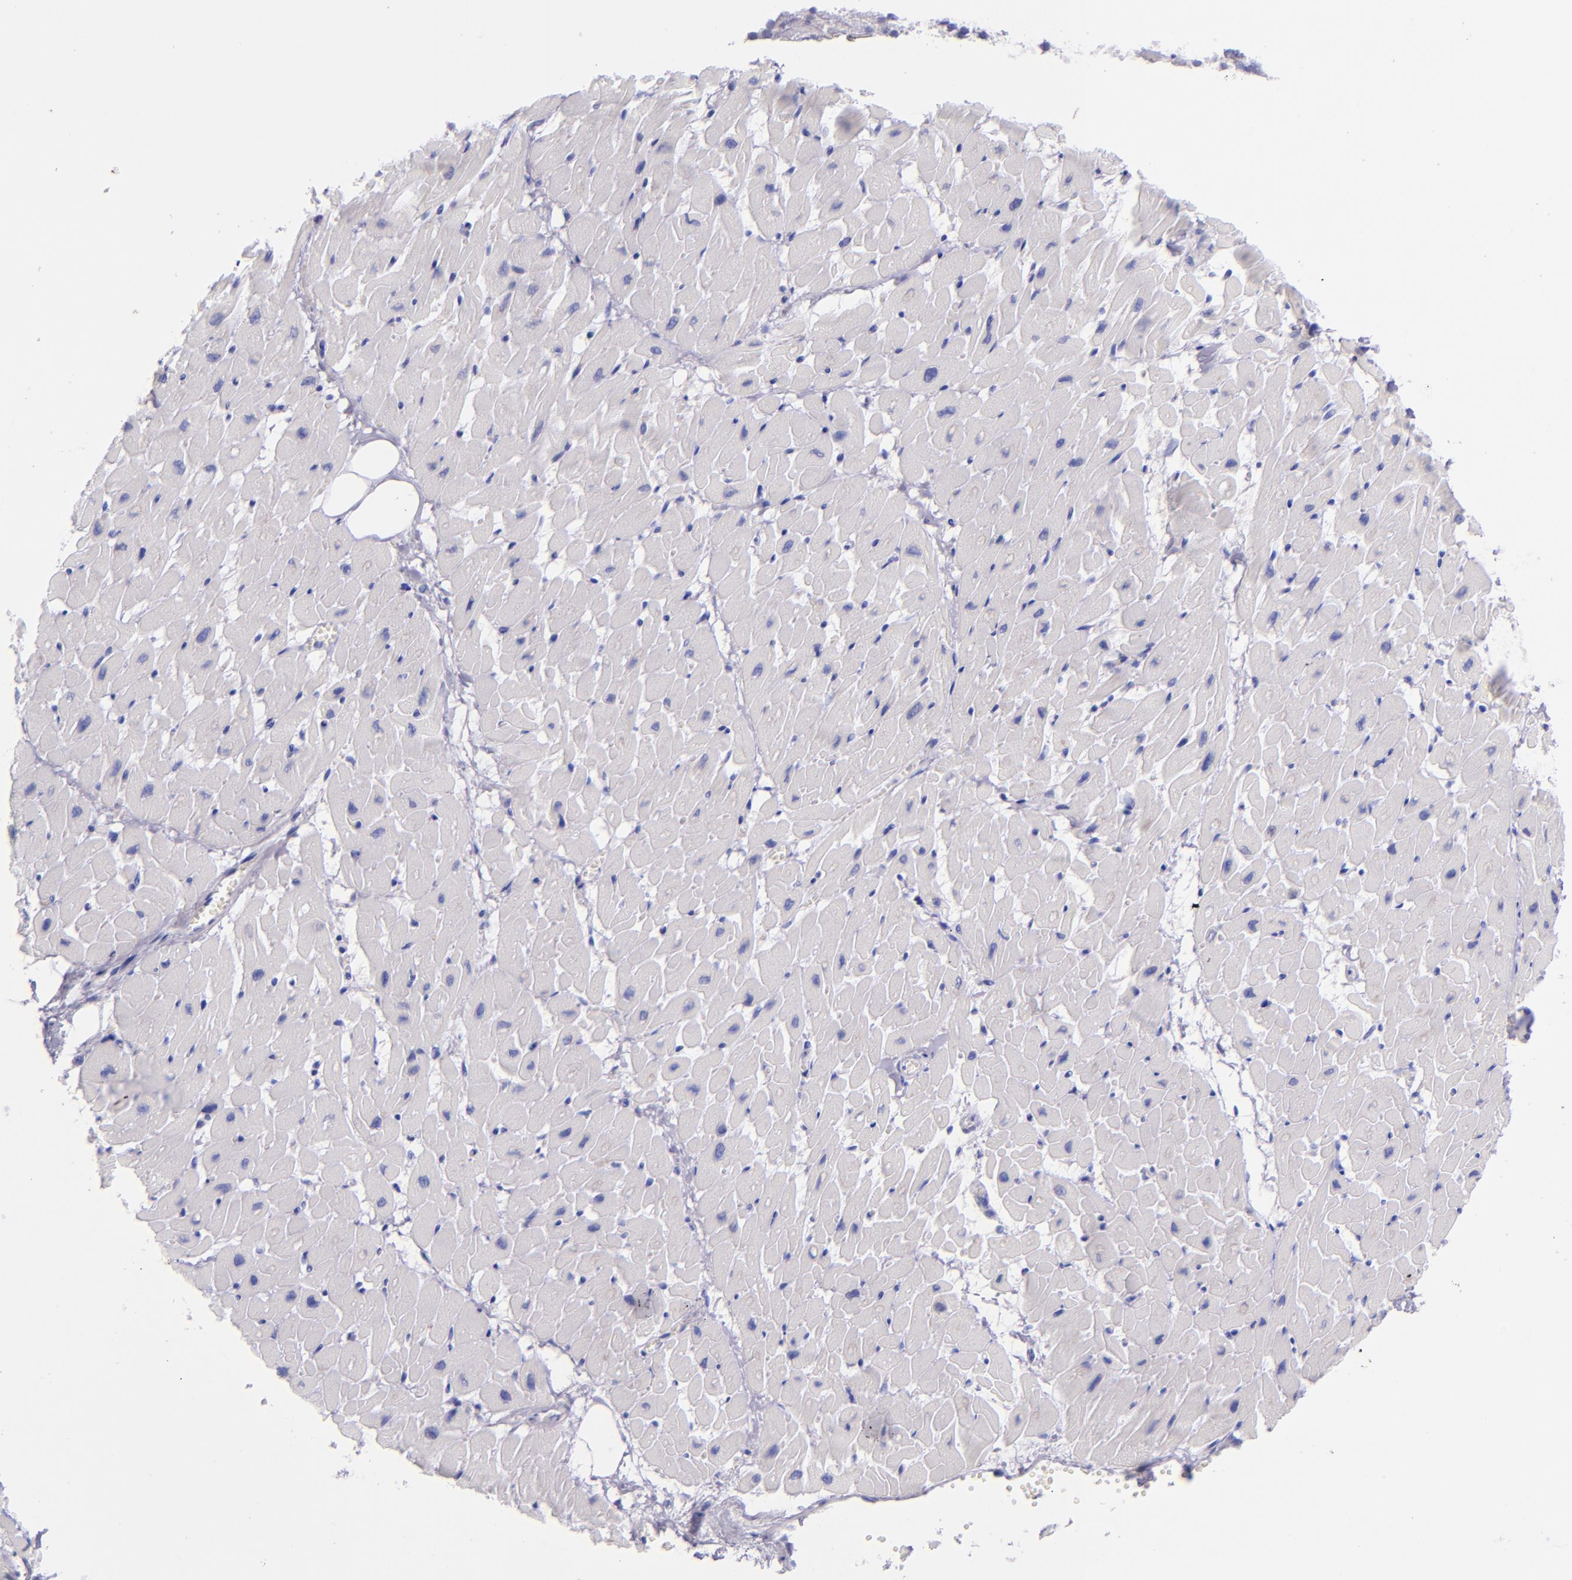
{"staining": {"intensity": "negative", "quantity": "none", "location": "none"}, "tissue": "heart muscle", "cell_type": "Cardiomyocytes", "image_type": "normal", "snomed": [{"axis": "morphology", "description": "Normal tissue, NOS"}, {"axis": "topography", "description": "Heart"}], "caption": "Immunohistochemical staining of unremarkable heart muscle exhibits no significant positivity in cardiomyocytes. Nuclei are stained in blue.", "gene": "SFTPA2", "patient": {"sex": "female", "age": 19}}